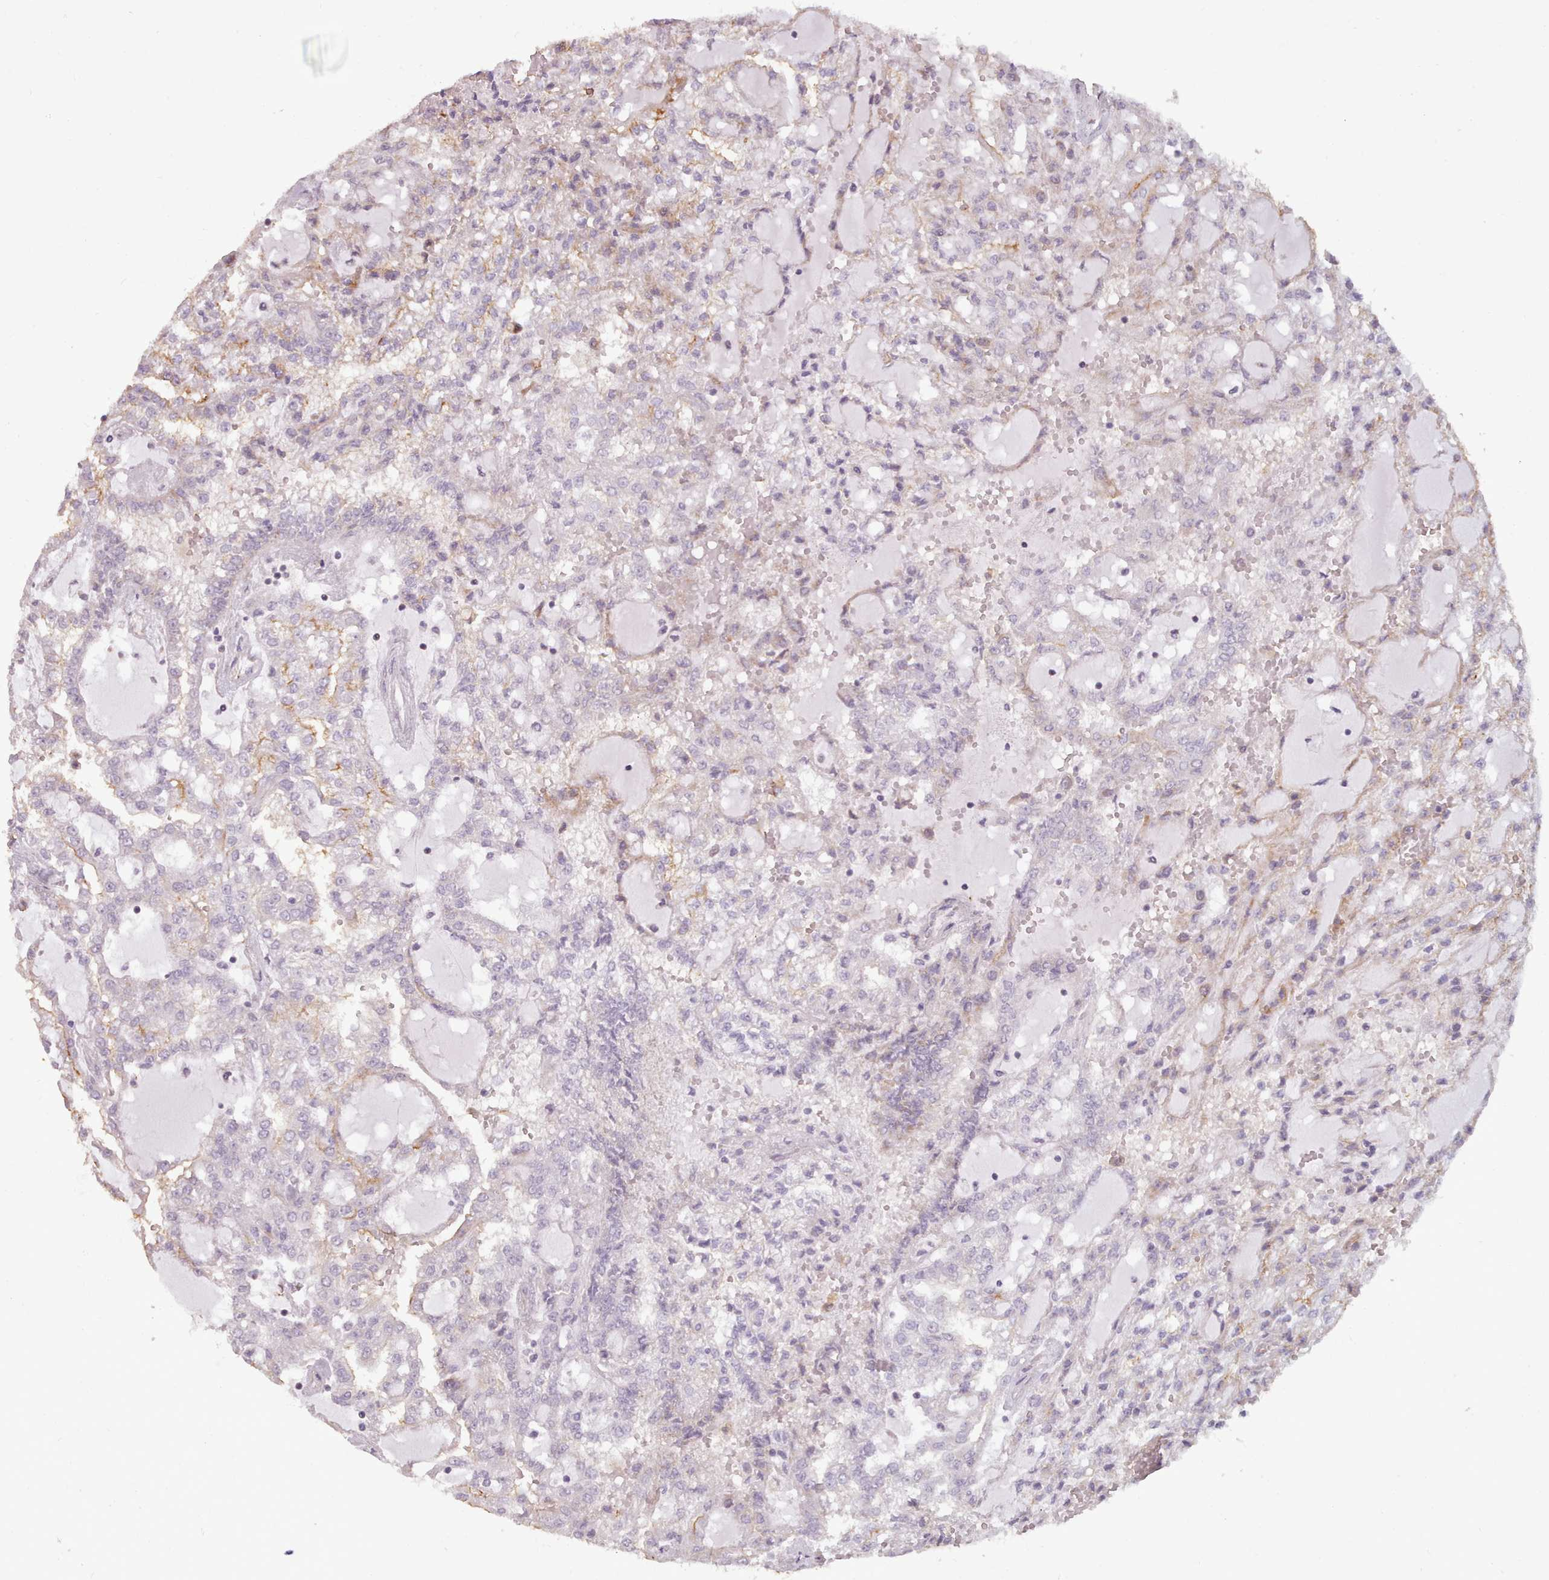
{"staining": {"intensity": "weak", "quantity": "<25%", "location": "cytoplasmic/membranous"}, "tissue": "renal cancer", "cell_type": "Tumor cells", "image_type": "cancer", "snomed": [{"axis": "morphology", "description": "Adenocarcinoma, NOS"}, {"axis": "topography", "description": "Kidney"}], "caption": "Renal adenocarcinoma stained for a protein using IHC demonstrates no positivity tumor cells.", "gene": "ZMYM4", "patient": {"sex": "male", "age": 63}}